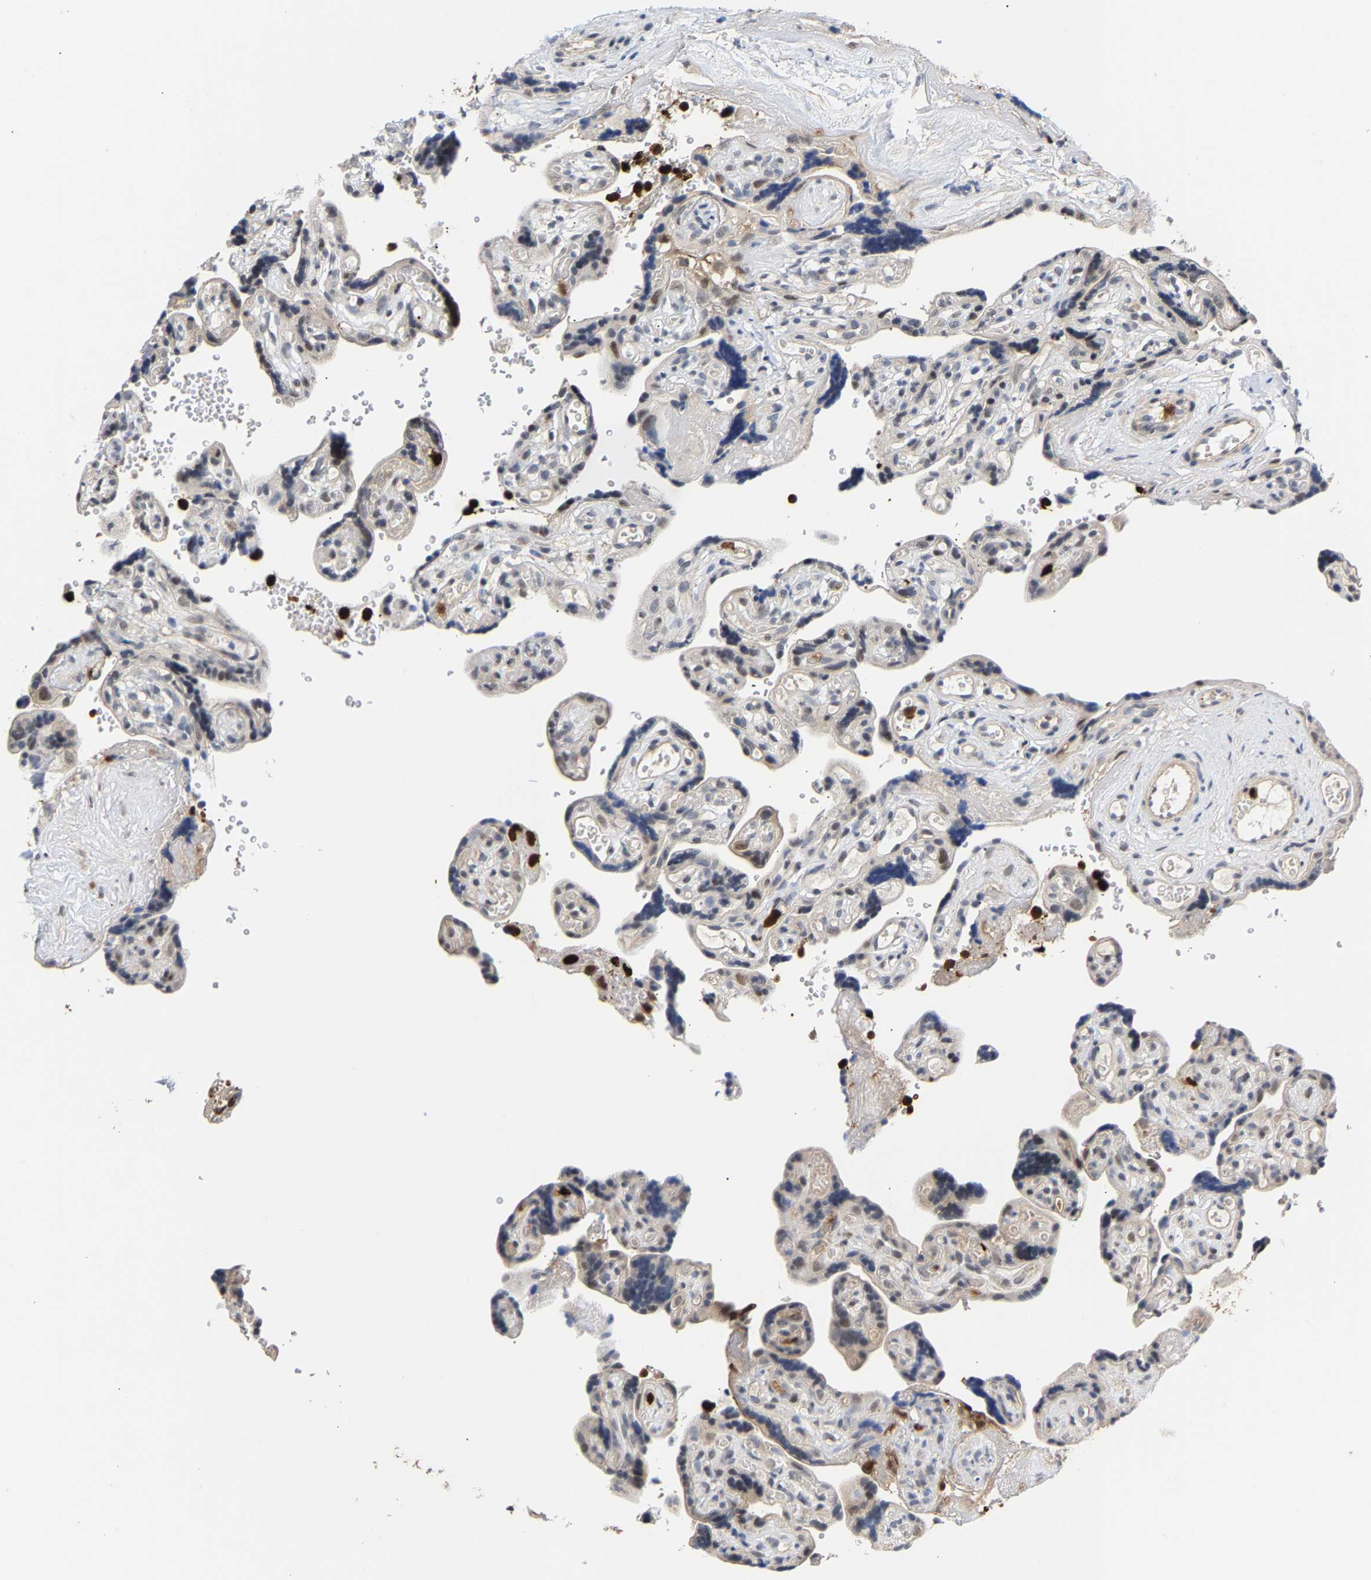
{"staining": {"intensity": "weak", "quantity": "25%-75%", "location": "cytoplasmic/membranous"}, "tissue": "placenta", "cell_type": "Decidual cells", "image_type": "normal", "snomed": [{"axis": "morphology", "description": "Normal tissue, NOS"}, {"axis": "topography", "description": "Placenta"}], "caption": "Placenta stained with a brown dye demonstrates weak cytoplasmic/membranous positive expression in about 25%-75% of decidual cells.", "gene": "TDRD7", "patient": {"sex": "female", "age": 30}}